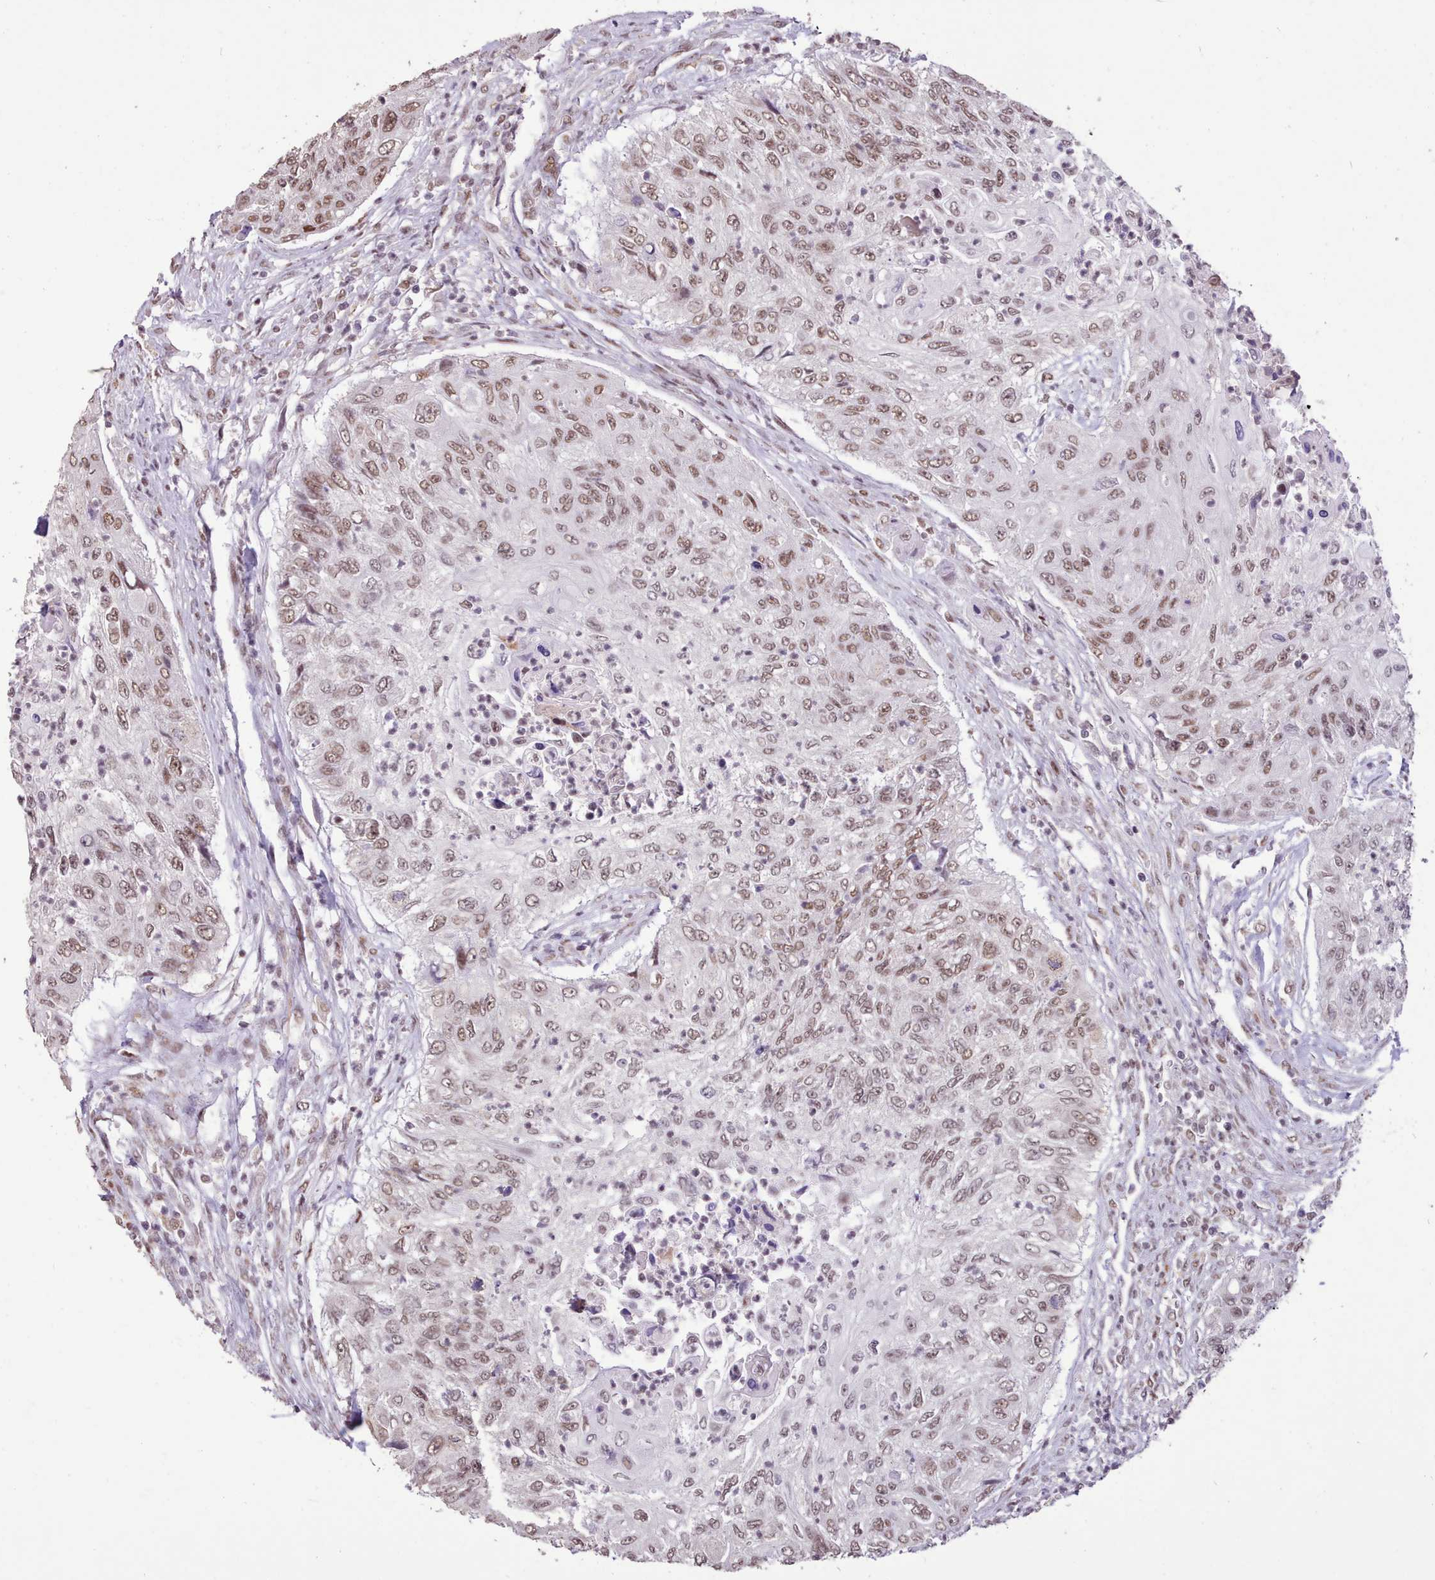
{"staining": {"intensity": "moderate", "quantity": ">75%", "location": "nuclear"}, "tissue": "urothelial cancer", "cell_type": "Tumor cells", "image_type": "cancer", "snomed": [{"axis": "morphology", "description": "Urothelial carcinoma, High grade"}, {"axis": "topography", "description": "Urinary bladder"}], "caption": "Protein staining of high-grade urothelial carcinoma tissue demonstrates moderate nuclear positivity in approximately >75% of tumor cells.", "gene": "TAF15", "patient": {"sex": "female", "age": 60}}